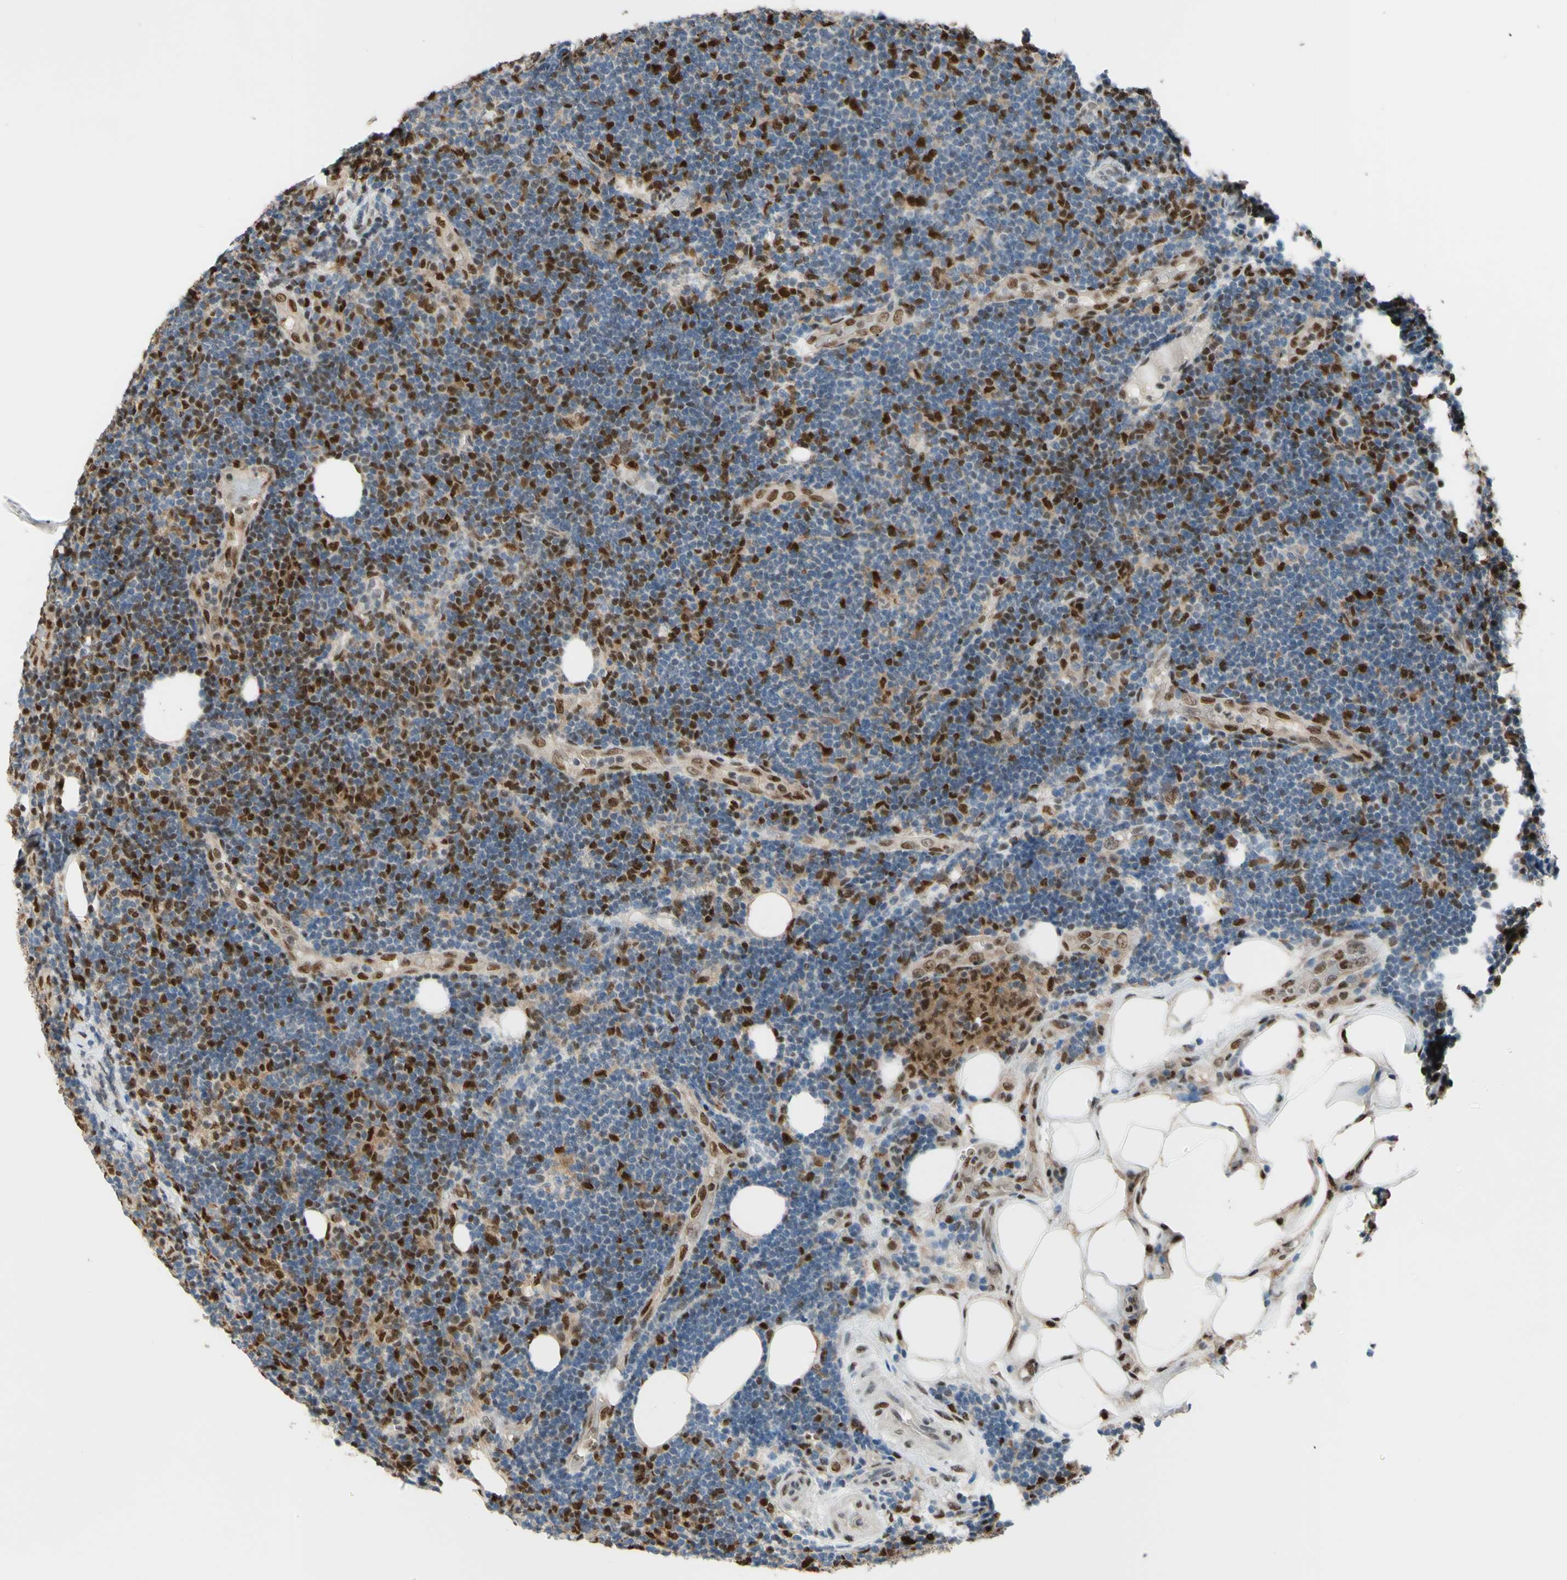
{"staining": {"intensity": "strong", "quantity": "25%-75%", "location": "nuclear"}, "tissue": "lymphoma", "cell_type": "Tumor cells", "image_type": "cancer", "snomed": [{"axis": "morphology", "description": "Malignant lymphoma, non-Hodgkin's type, Low grade"}, {"axis": "topography", "description": "Lymph node"}], "caption": "Human malignant lymphoma, non-Hodgkin's type (low-grade) stained with a protein marker reveals strong staining in tumor cells.", "gene": "FKBP5", "patient": {"sex": "male", "age": 83}}